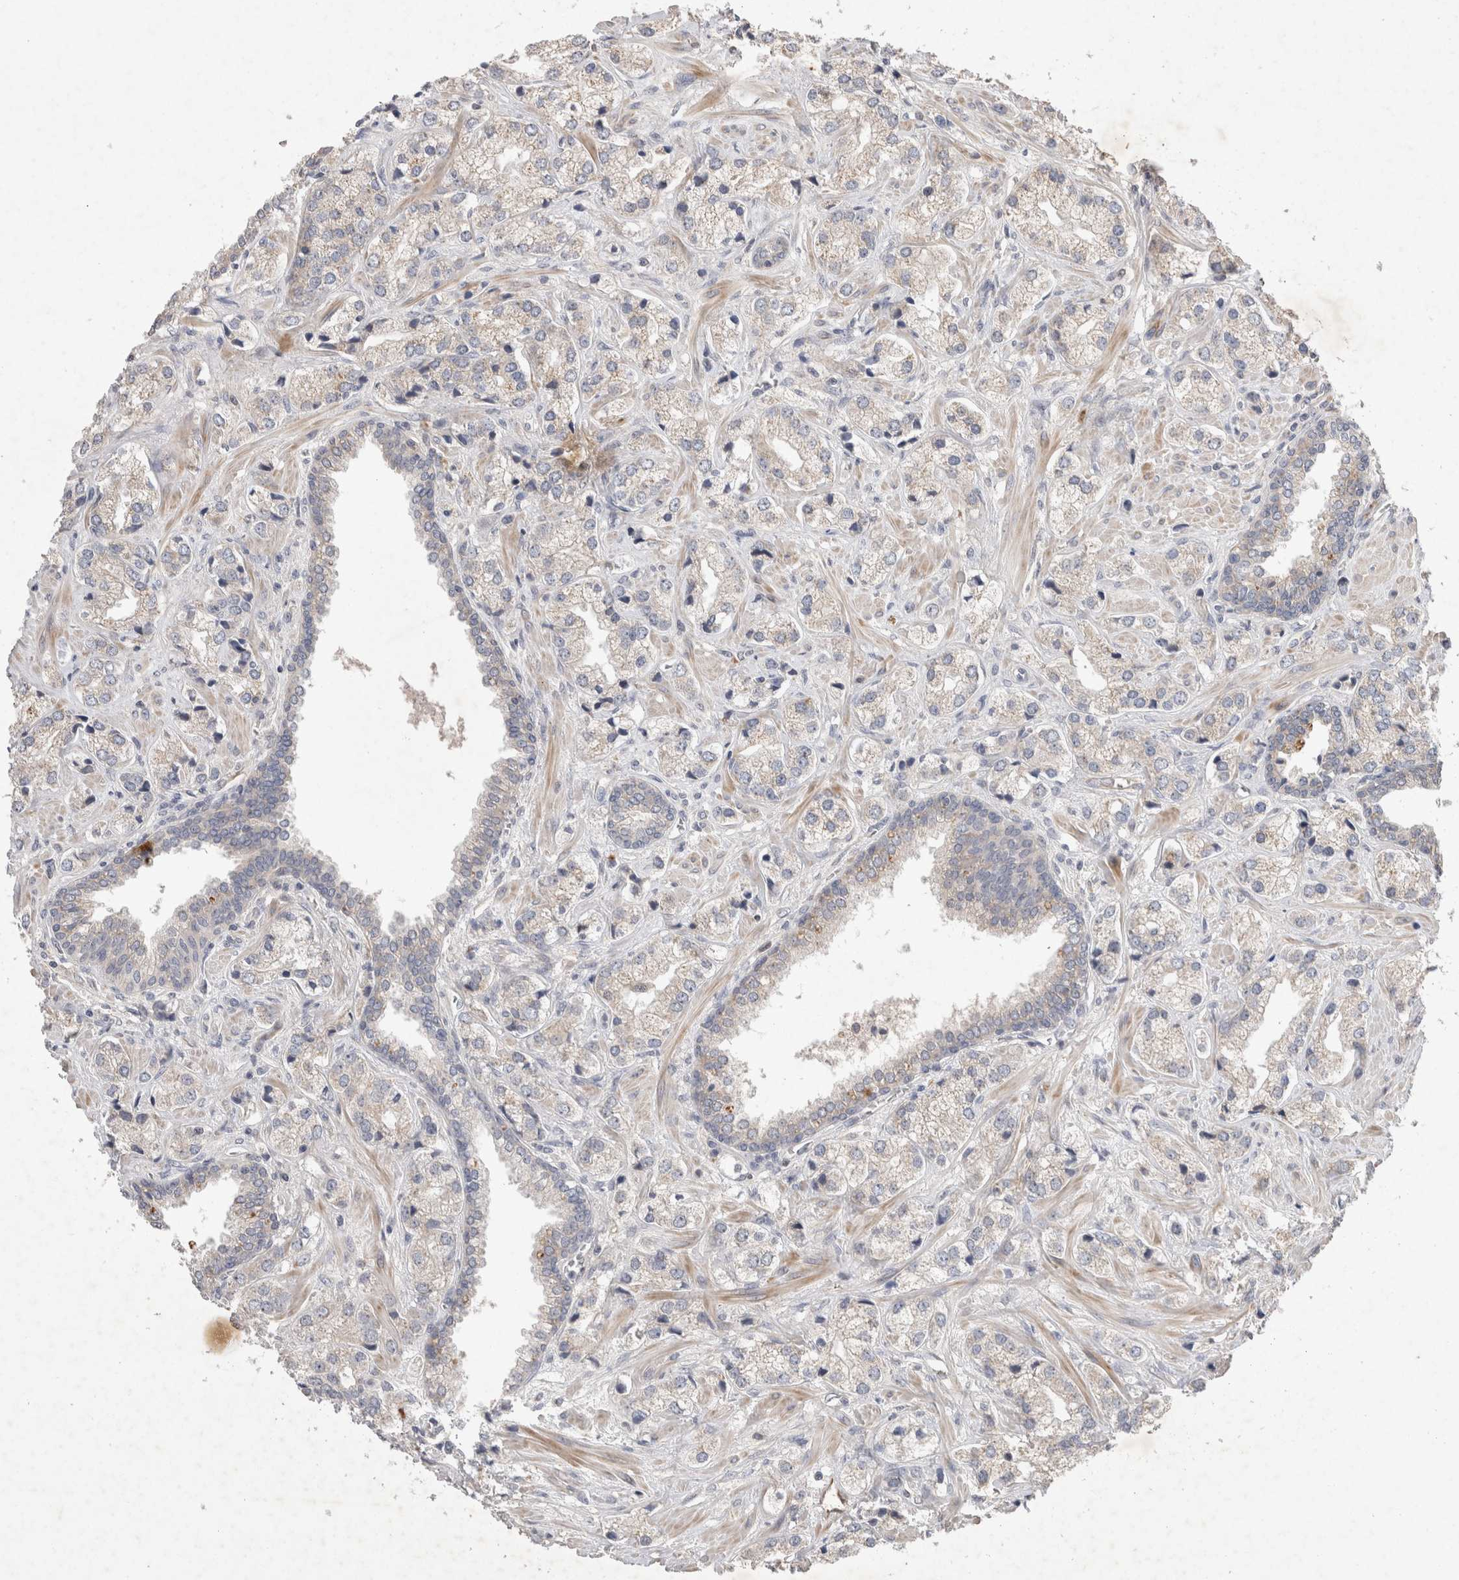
{"staining": {"intensity": "weak", "quantity": "<25%", "location": "cytoplasmic/membranous"}, "tissue": "prostate cancer", "cell_type": "Tumor cells", "image_type": "cancer", "snomed": [{"axis": "morphology", "description": "Adenocarcinoma, High grade"}, {"axis": "topography", "description": "Prostate"}], "caption": "DAB (3,3'-diaminobenzidine) immunohistochemical staining of prostate adenocarcinoma (high-grade) reveals no significant positivity in tumor cells.", "gene": "NMU", "patient": {"sex": "male", "age": 66}}